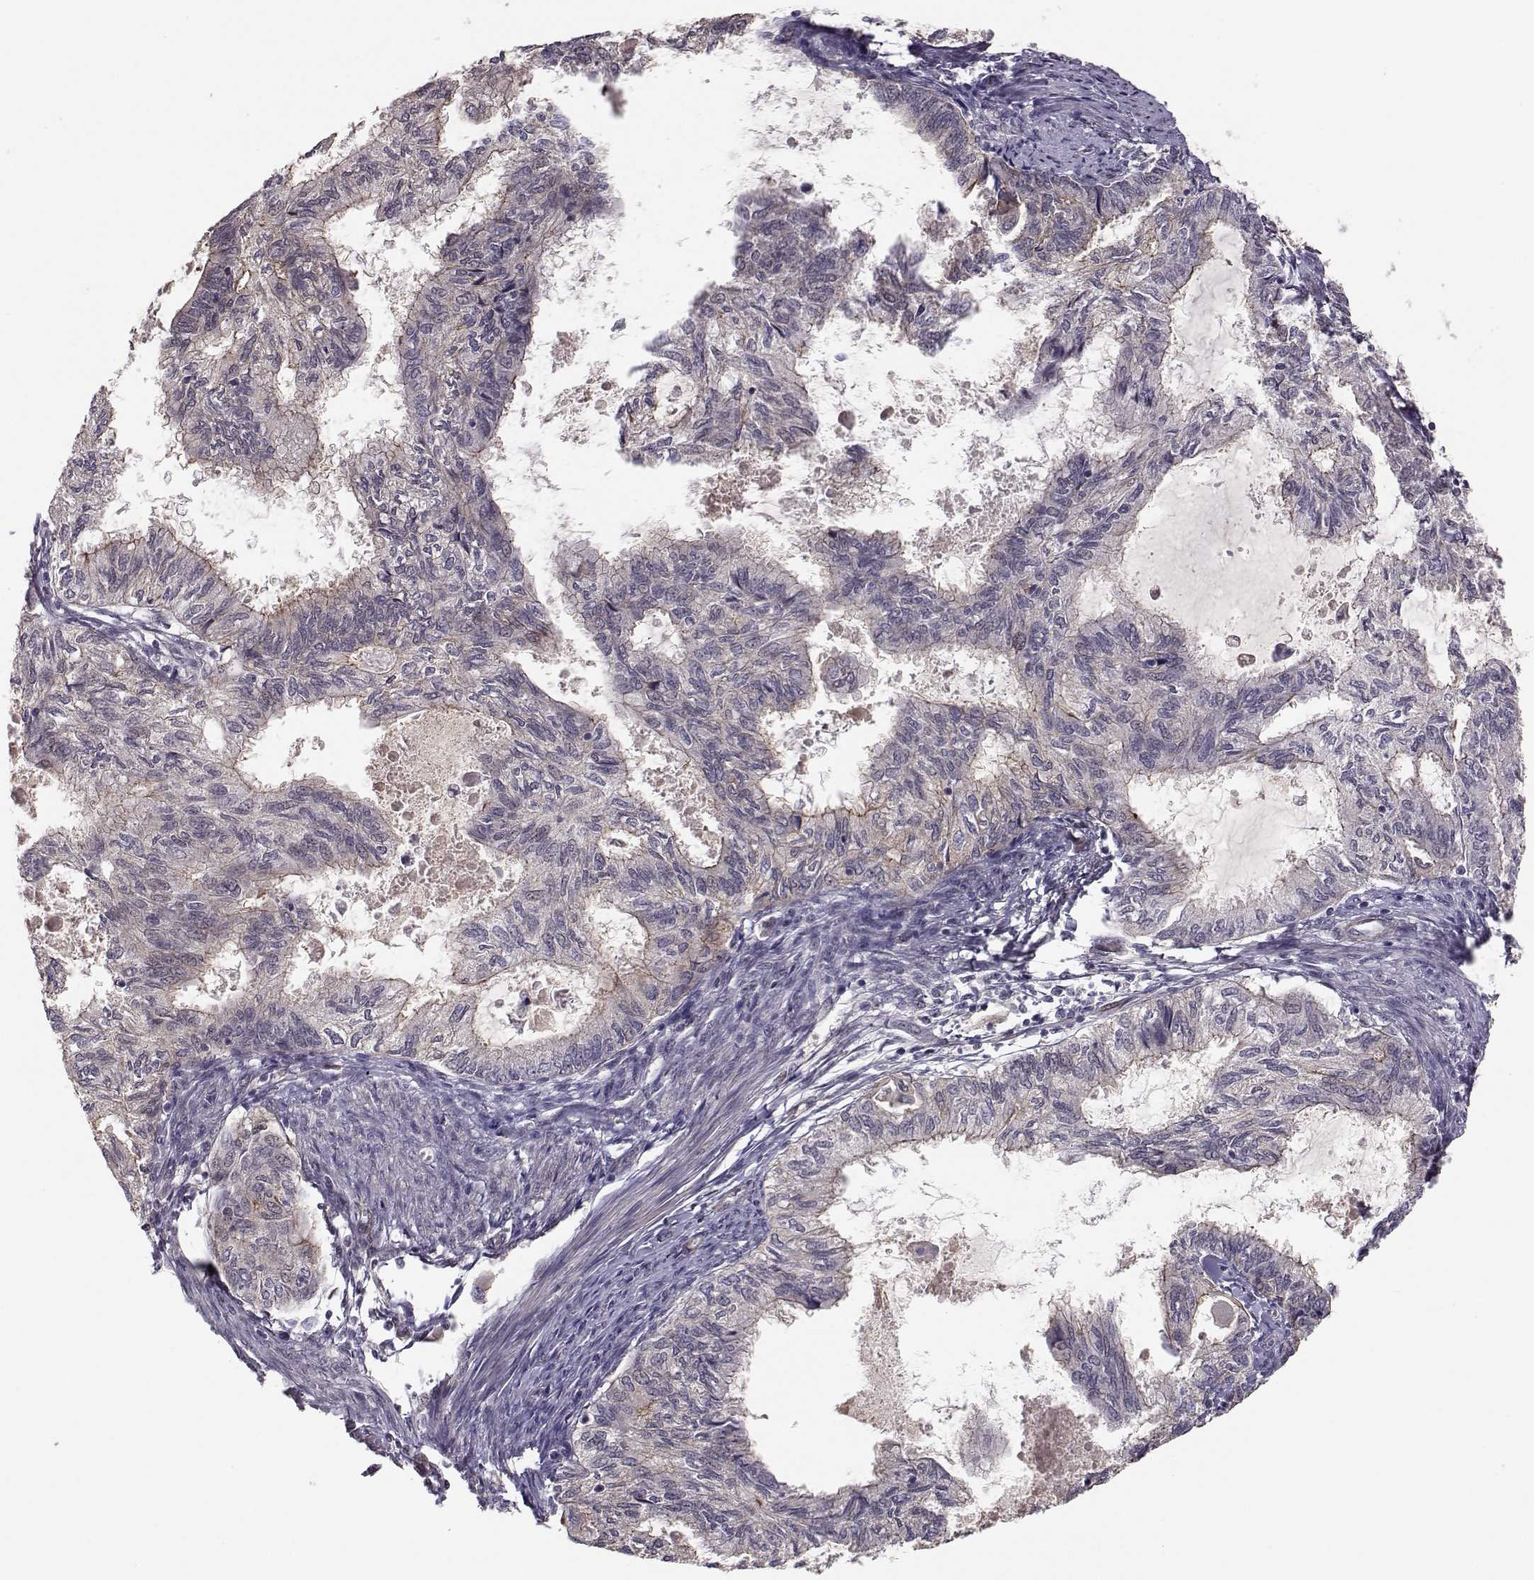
{"staining": {"intensity": "moderate", "quantity": "<25%", "location": "cytoplasmic/membranous"}, "tissue": "endometrial cancer", "cell_type": "Tumor cells", "image_type": "cancer", "snomed": [{"axis": "morphology", "description": "Adenocarcinoma, NOS"}, {"axis": "topography", "description": "Endometrium"}], "caption": "Protein staining exhibits moderate cytoplasmic/membranous positivity in about <25% of tumor cells in endometrial cancer (adenocarcinoma). (DAB (3,3'-diaminobenzidine) IHC, brown staining for protein, blue staining for nuclei).", "gene": "PLEKHG3", "patient": {"sex": "female", "age": 86}}